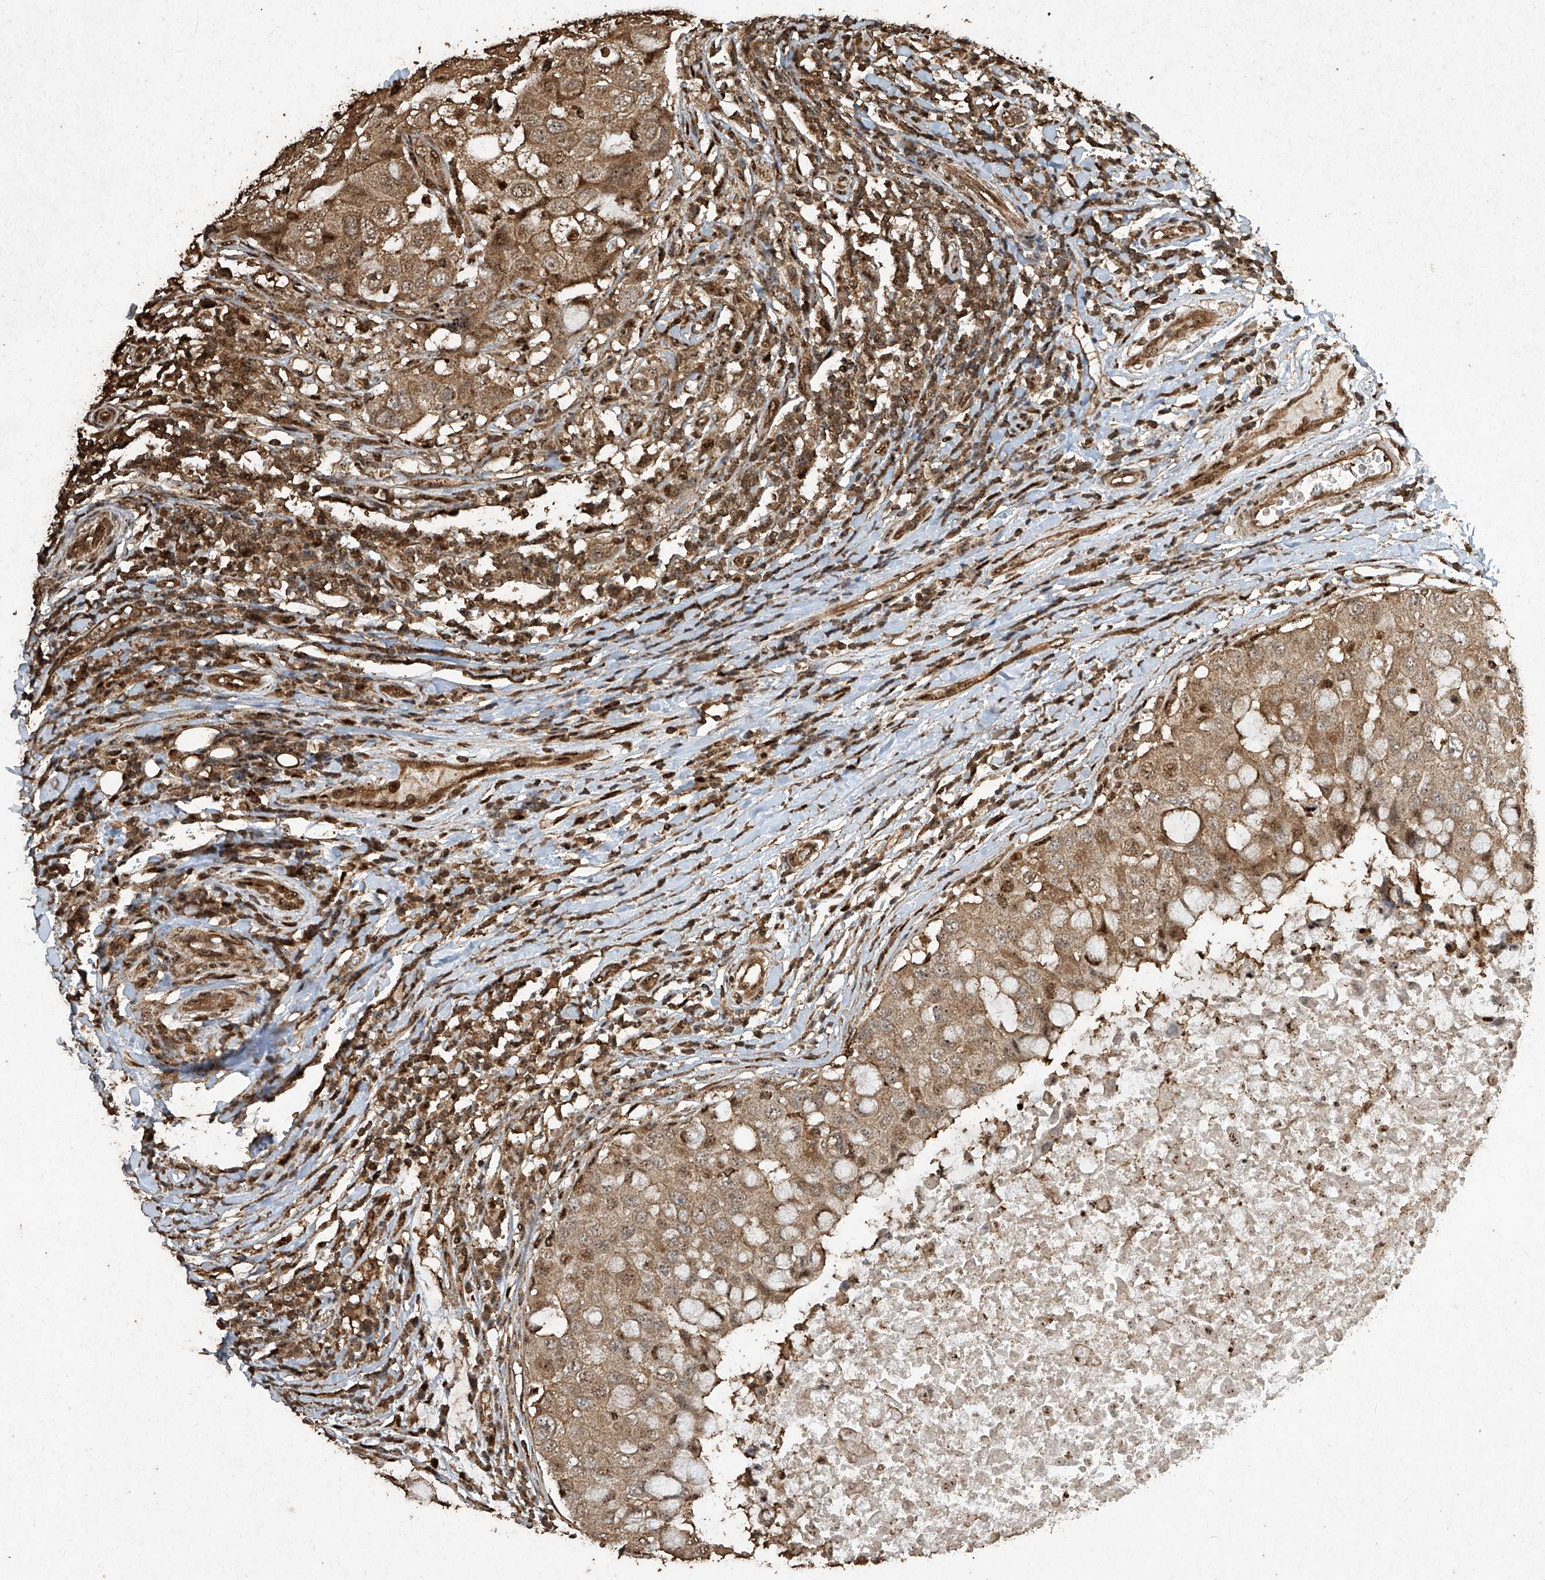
{"staining": {"intensity": "moderate", "quantity": ">75%", "location": "cytoplasmic/membranous,nuclear"}, "tissue": "breast cancer", "cell_type": "Tumor cells", "image_type": "cancer", "snomed": [{"axis": "morphology", "description": "Duct carcinoma"}, {"axis": "topography", "description": "Breast"}], "caption": "Immunohistochemistry histopathology image of neoplastic tissue: breast intraductal carcinoma stained using IHC exhibits medium levels of moderate protein expression localized specifically in the cytoplasmic/membranous and nuclear of tumor cells, appearing as a cytoplasmic/membranous and nuclear brown color.", "gene": "ERBB3", "patient": {"sex": "female", "age": 27}}